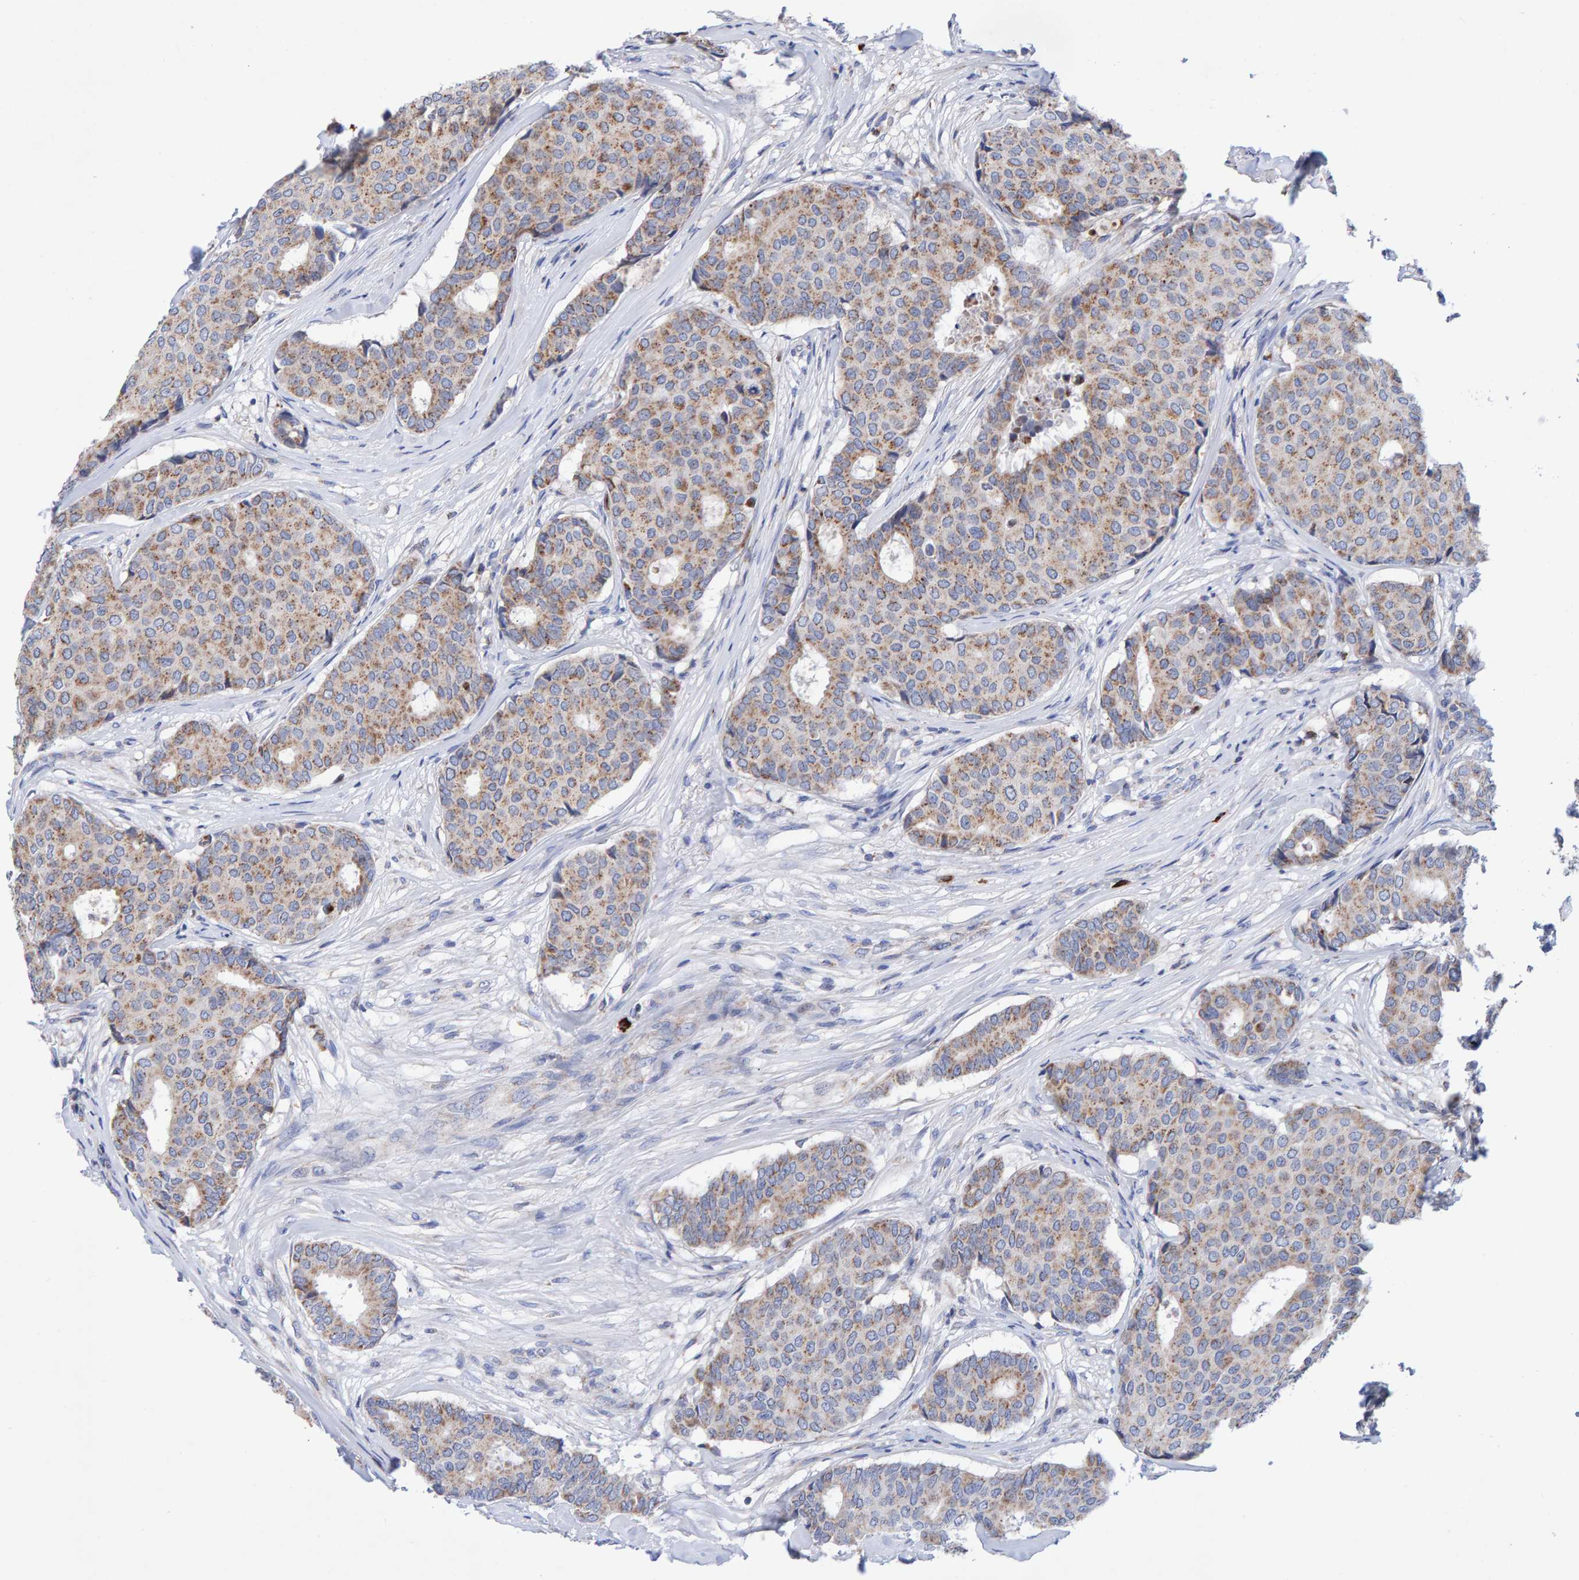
{"staining": {"intensity": "moderate", "quantity": "25%-75%", "location": "cytoplasmic/membranous"}, "tissue": "breast cancer", "cell_type": "Tumor cells", "image_type": "cancer", "snomed": [{"axis": "morphology", "description": "Duct carcinoma"}, {"axis": "topography", "description": "Breast"}], "caption": "A photomicrograph of human breast intraductal carcinoma stained for a protein displays moderate cytoplasmic/membranous brown staining in tumor cells. The protein is shown in brown color, while the nuclei are stained blue.", "gene": "EFR3A", "patient": {"sex": "female", "age": 75}}